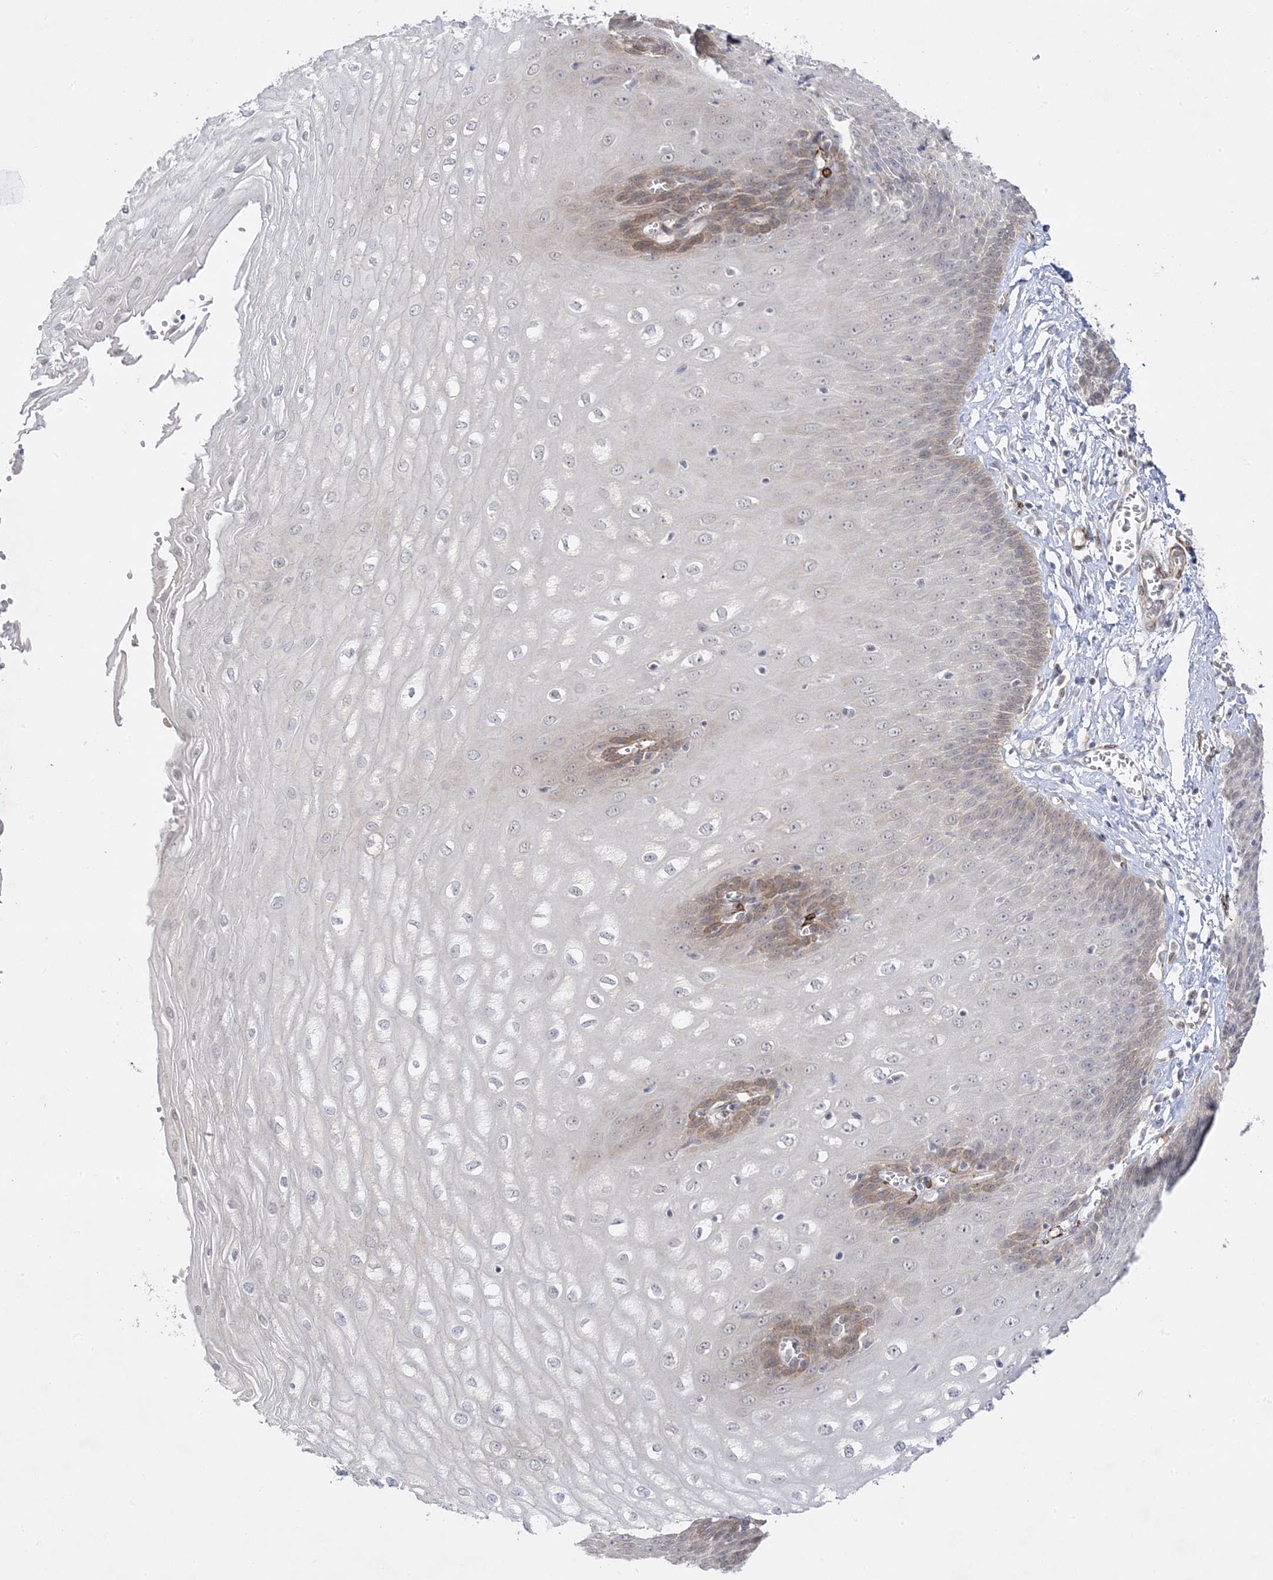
{"staining": {"intensity": "moderate", "quantity": "<25%", "location": "cytoplasmic/membranous,nuclear"}, "tissue": "esophagus", "cell_type": "Squamous epithelial cells", "image_type": "normal", "snomed": [{"axis": "morphology", "description": "Normal tissue, NOS"}, {"axis": "topography", "description": "Esophagus"}], "caption": "Moderate cytoplasmic/membranous,nuclear staining for a protein is seen in approximately <25% of squamous epithelial cells of normal esophagus using IHC.", "gene": "C2CD2", "patient": {"sex": "male", "age": 60}}